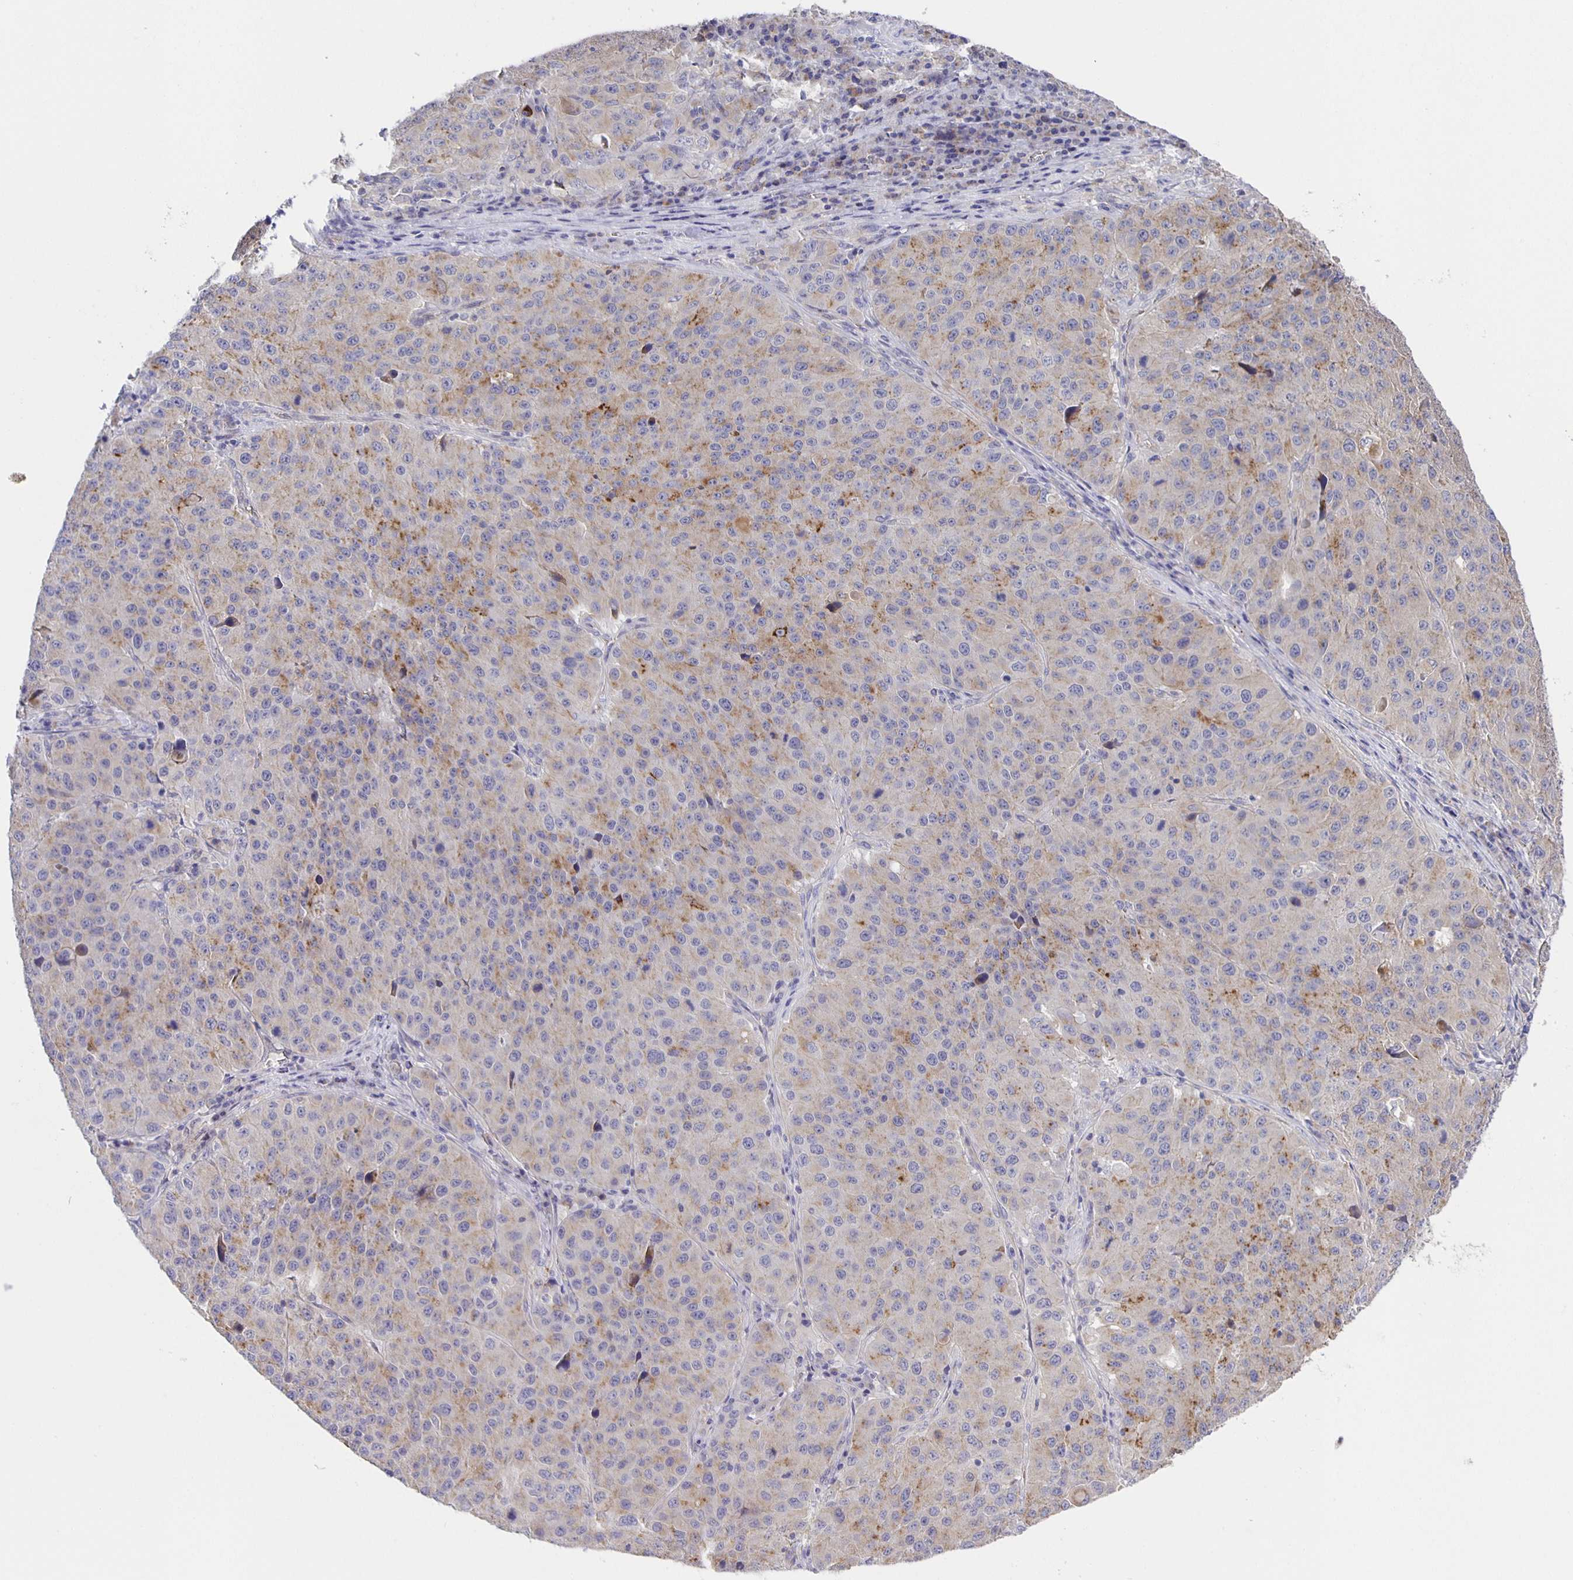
{"staining": {"intensity": "moderate", "quantity": "<25%", "location": "cytoplasmic/membranous"}, "tissue": "stomach cancer", "cell_type": "Tumor cells", "image_type": "cancer", "snomed": [{"axis": "morphology", "description": "Adenocarcinoma, NOS"}, {"axis": "topography", "description": "Stomach"}], "caption": "Stomach cancer (adenocarcinoma) stained for a protein (brown) exhibits moderate cytoplasmic/membranous positive expression in approximately <25% of tumor cells.", "gene": "JMJD4", "patient": {"sex": "male", "age": 71}}